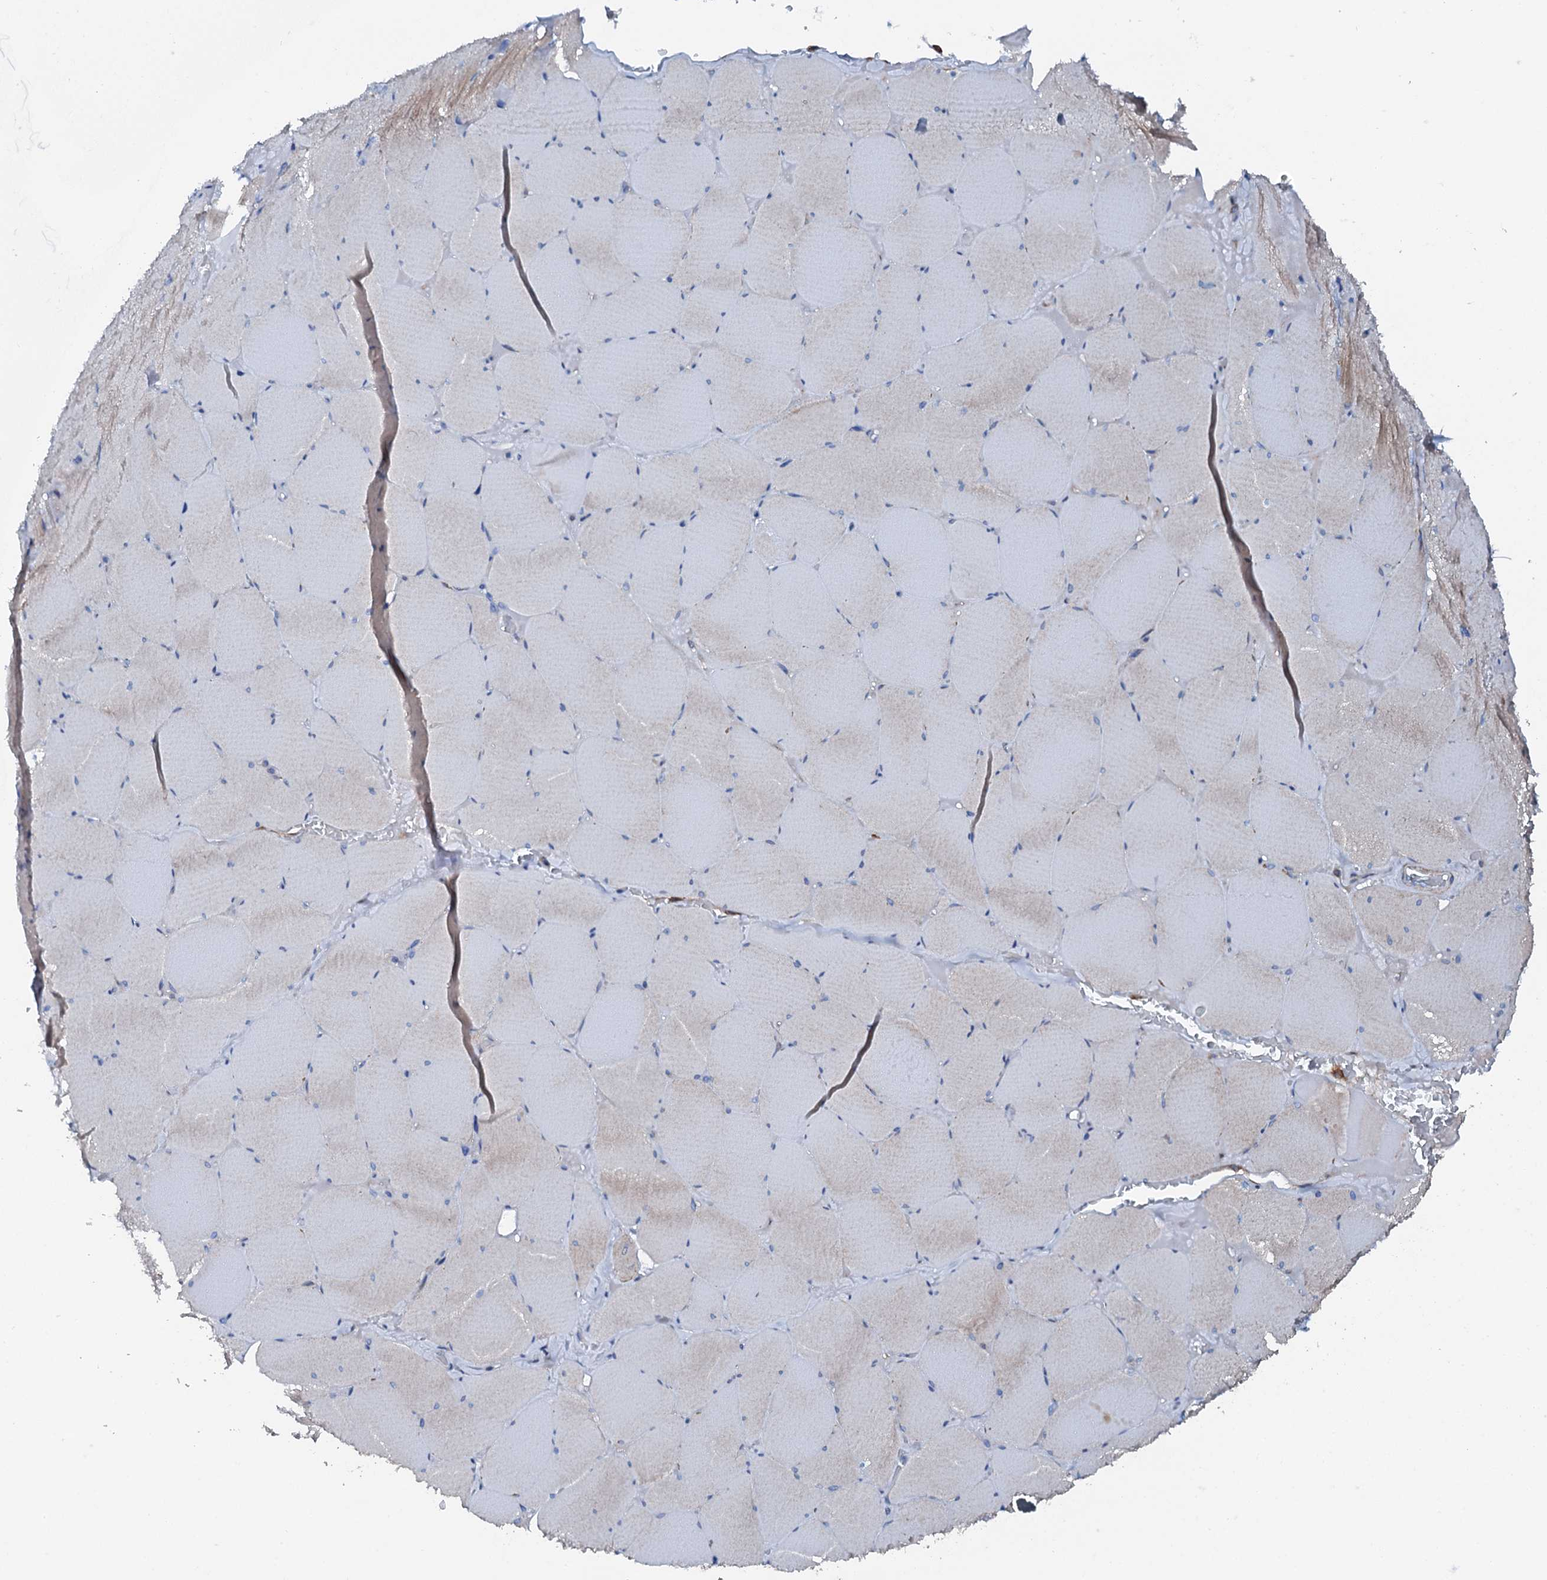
{"staining": {"intensity": "weak", "quantity": "<25%", "location": "cytoplasmic/membranous"}, "tissue": "skeletal muscle", "cell_type": "Myocytes", "image_type": "normal", "snomed": [{"axis": "morphology", "description": "Normal tissue, NOS"}, {"axis": "topography", "description": "Skeletal muscle"}, {"axis": "topography", "description": "Head-Neck"}], "caption": "Histopathology image shows no protein staining in myocytes of normal skeletal muscle.", "gene": "GFOD2", "patient": {"sex": "male", "age": 66}}